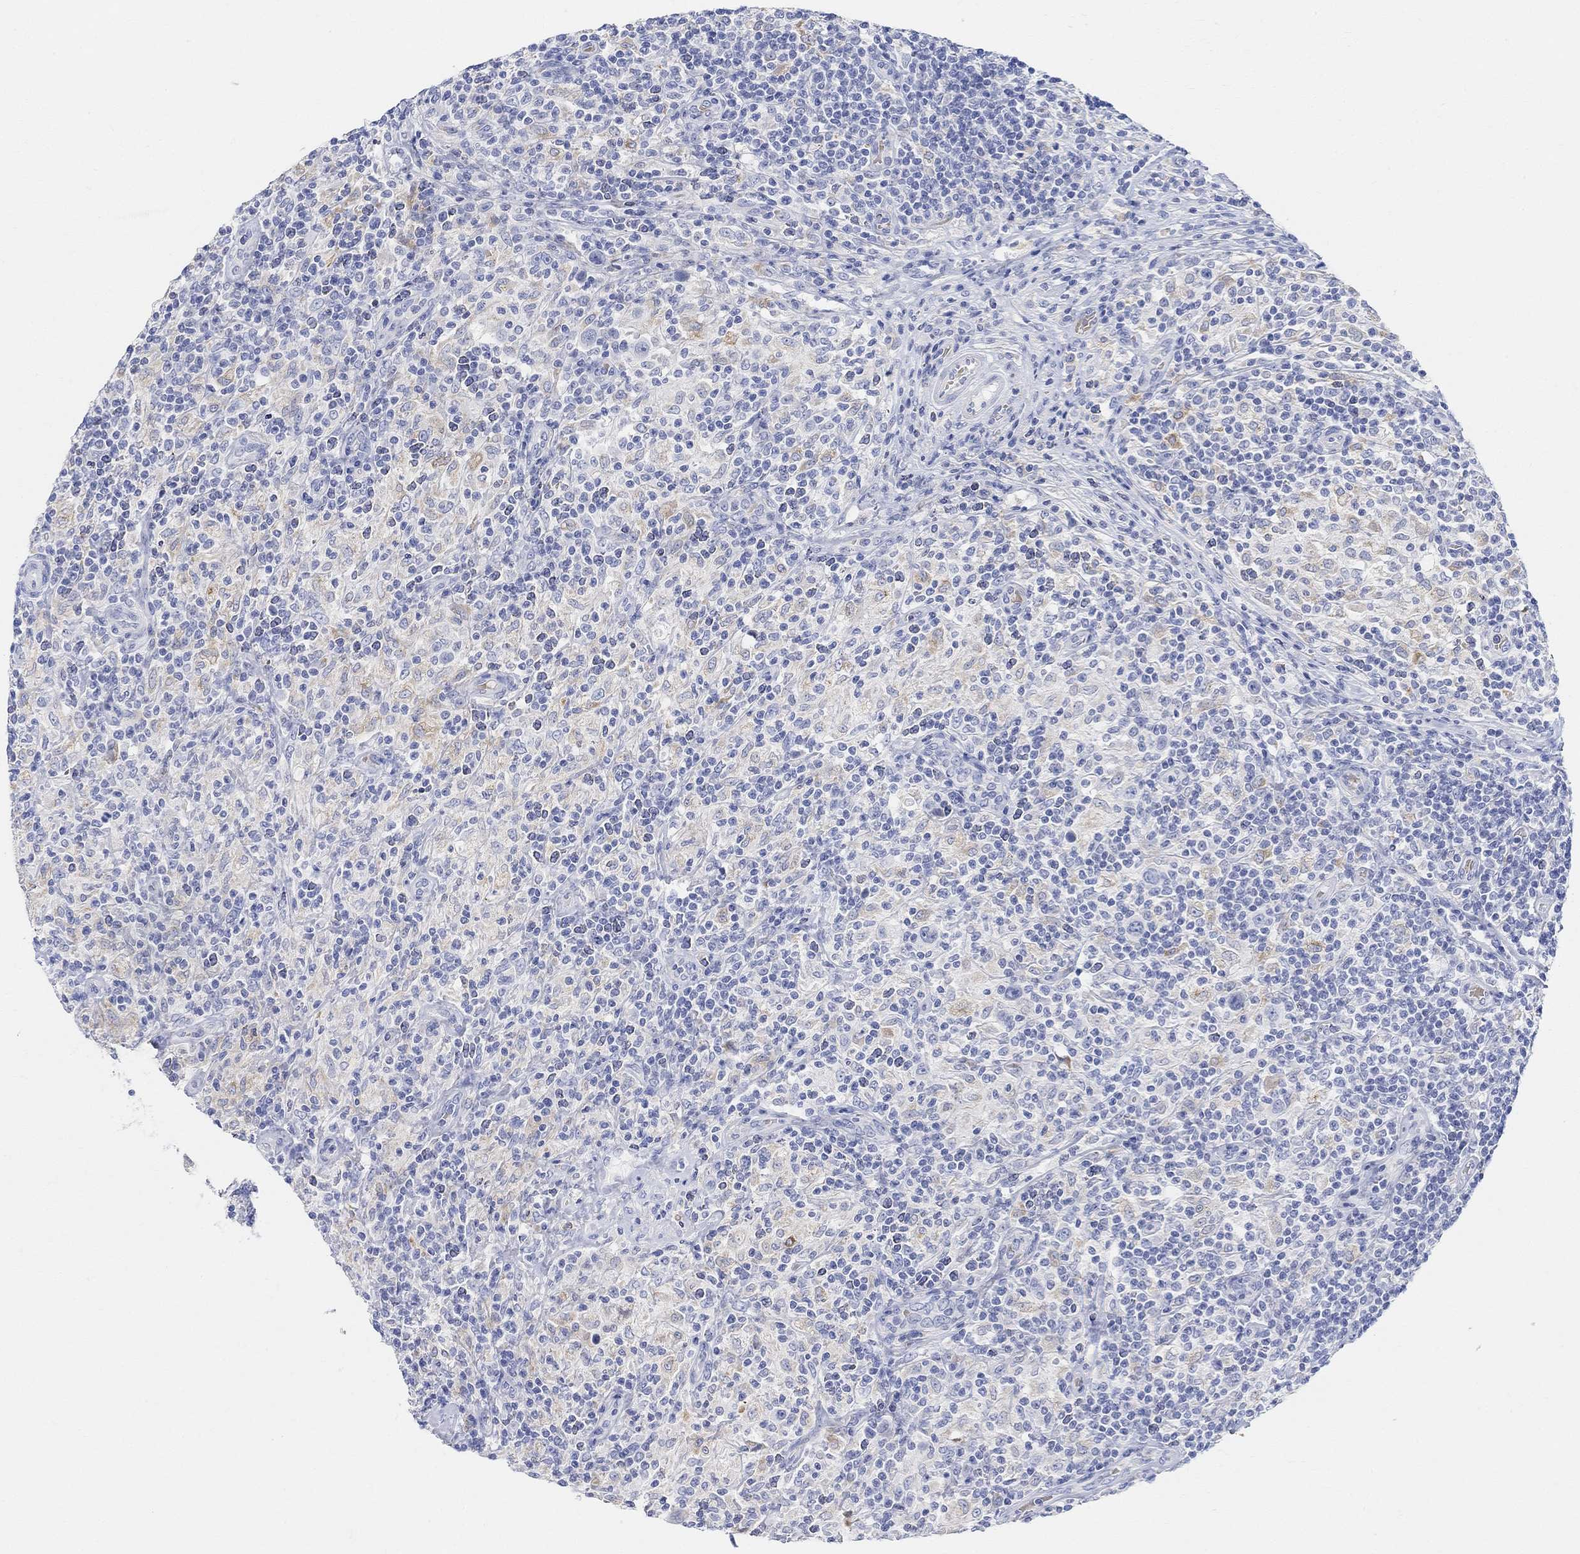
{"staining": {"intensity": "negative", "quantity": "none", "location": "none"}, "tissue": "lymphoma", "cell_type": "Tumor cells", "image_type": "cancer", "snomed": [{"axis": "morphology", "description": "Hodgkin's disease, NOS"}, {"axis": "topography", "description": "Lymph node"}], "caption": "This is an immunohistochemistry histopathology image of human Hodgkin's disease. There is no staining in tumor cells.", "gene": "RETNLB", "patient": {"sex": "male", "age": 70}}